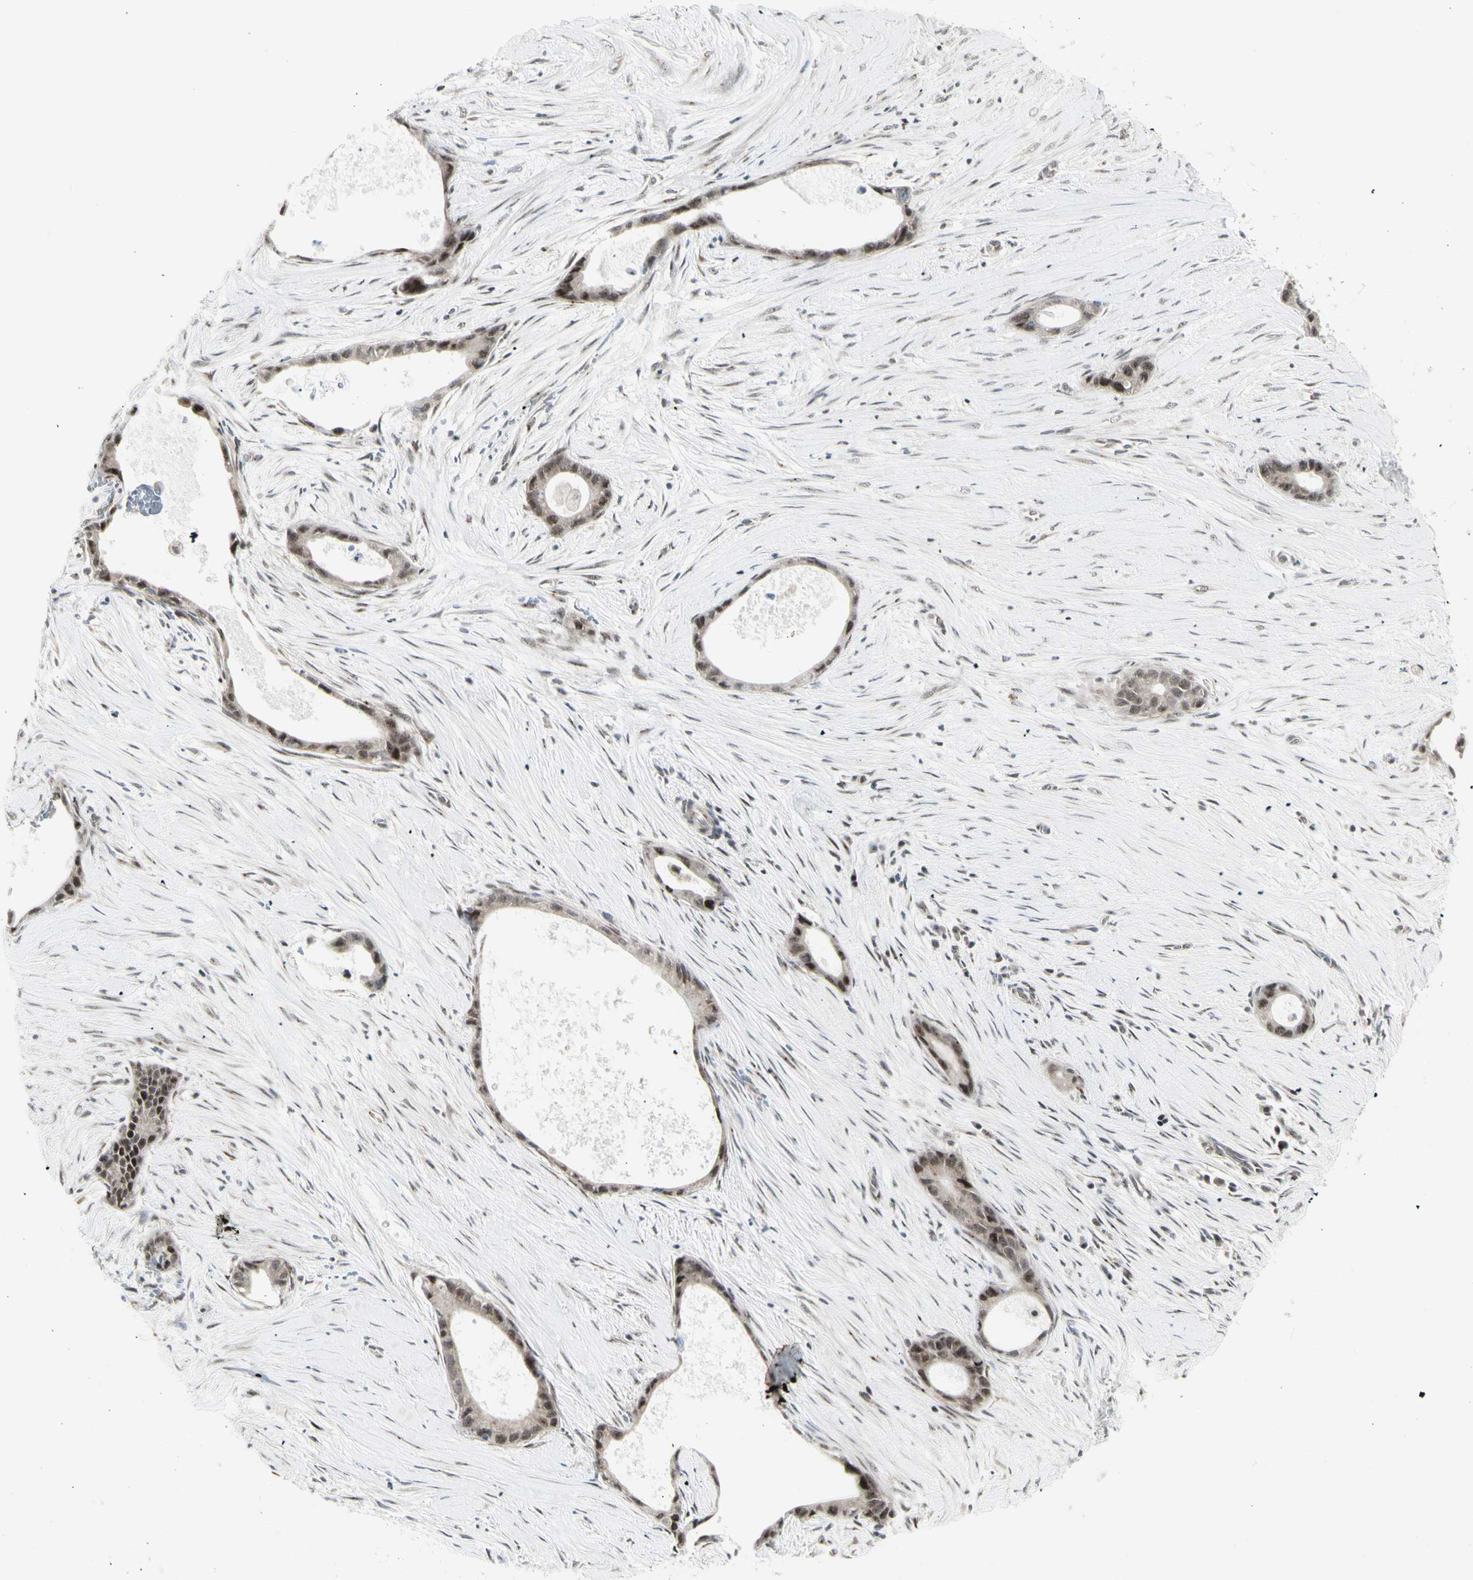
{"staining": {"intensity": "strong", "quantity": ">75%", "location": "nuclear"}, "tissue": "liver cancer", "cell_type": "Tumor cells", "image_type": "cancer", "snomed": [{"axis": "morphology", "description": "Cholangiocarcinoma"}, {"axis": "topography", "description": "Liver"}], "caption": "Immunohistochemistry (IHC) (DAB) staining of cholangiocarcinoma (liver) displays strong nuclear protein positivity in about >75% of tumor cells.", "gene": "DHRS7B", "patient": {"sex": "female", "age": 55}}